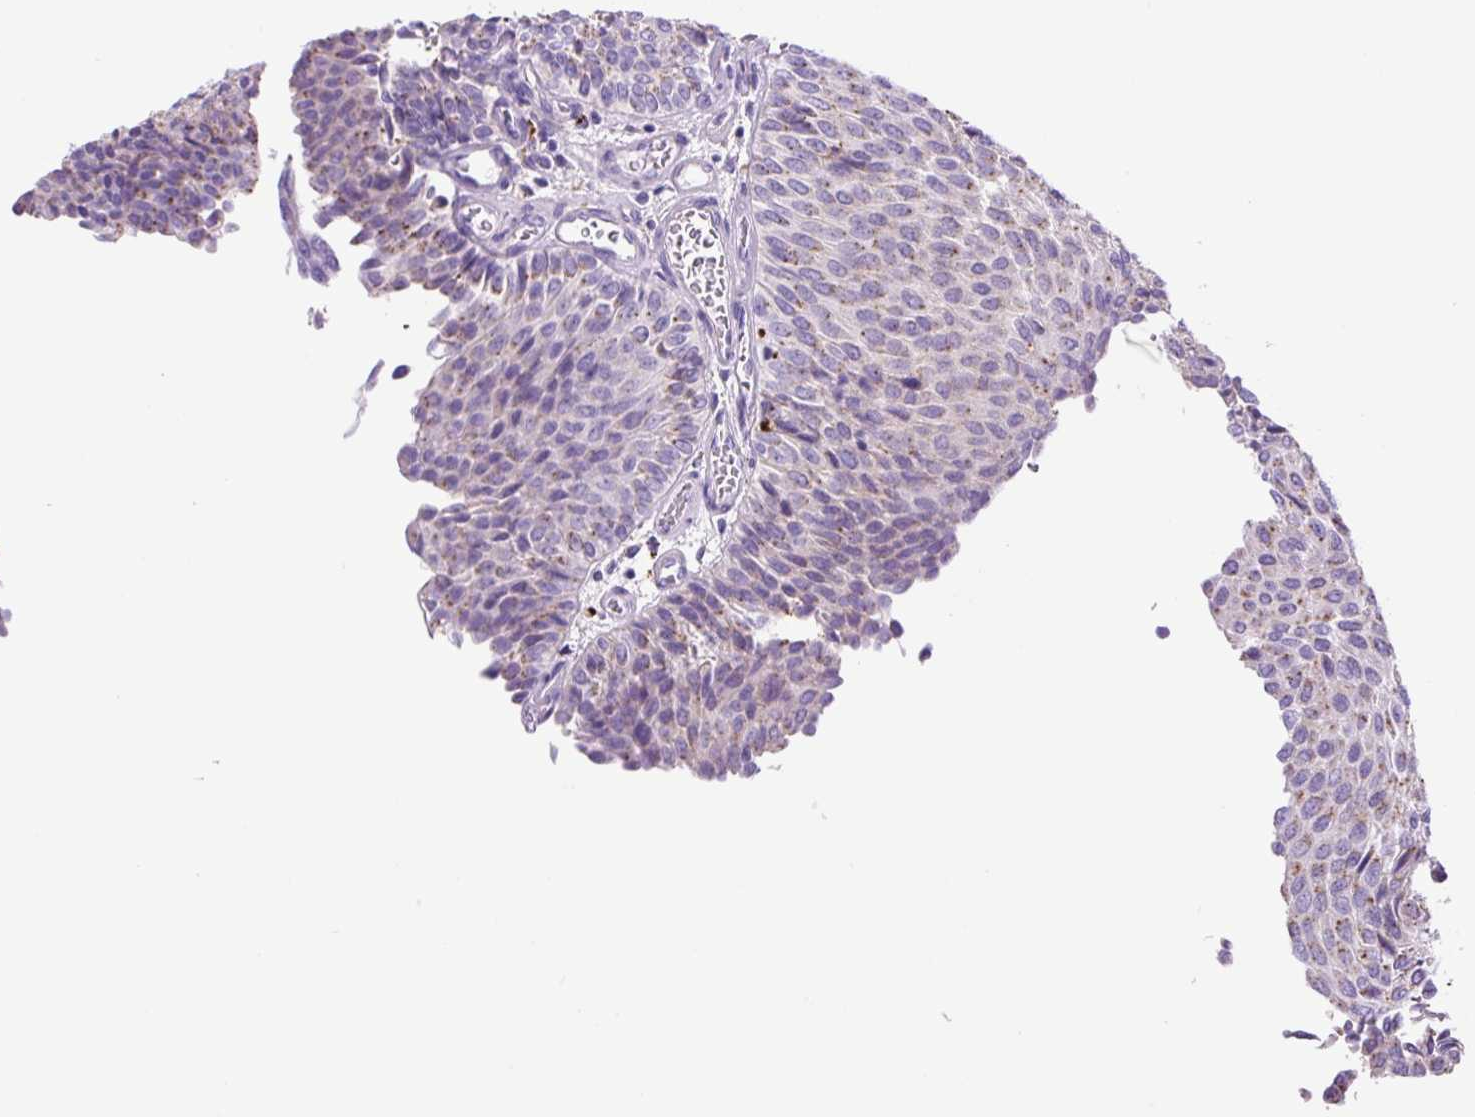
{"staining": {"intensity": "negative", "quantity": "none", "location": "none"}, "tissue": "urothelial cancer", "cell_type": "Tumor cells", "image_type": "cancer", "snomed": [{"axis": "morphology", "description": "Urothelial carcinoma, Low grade"}, {"axis": "topography", "description": "Urinary bladder"}], "caption": "High magnification brightfield microscopy of low-grade urothelial carcinoma stained with DAB (3,3'-diaminobenzidine) (brown) and counterstained with hematoxylin (blue): tumor cells show no significant positivity.", "gene": "LCN10", "patient": {"sex": "male", "age": 78}}